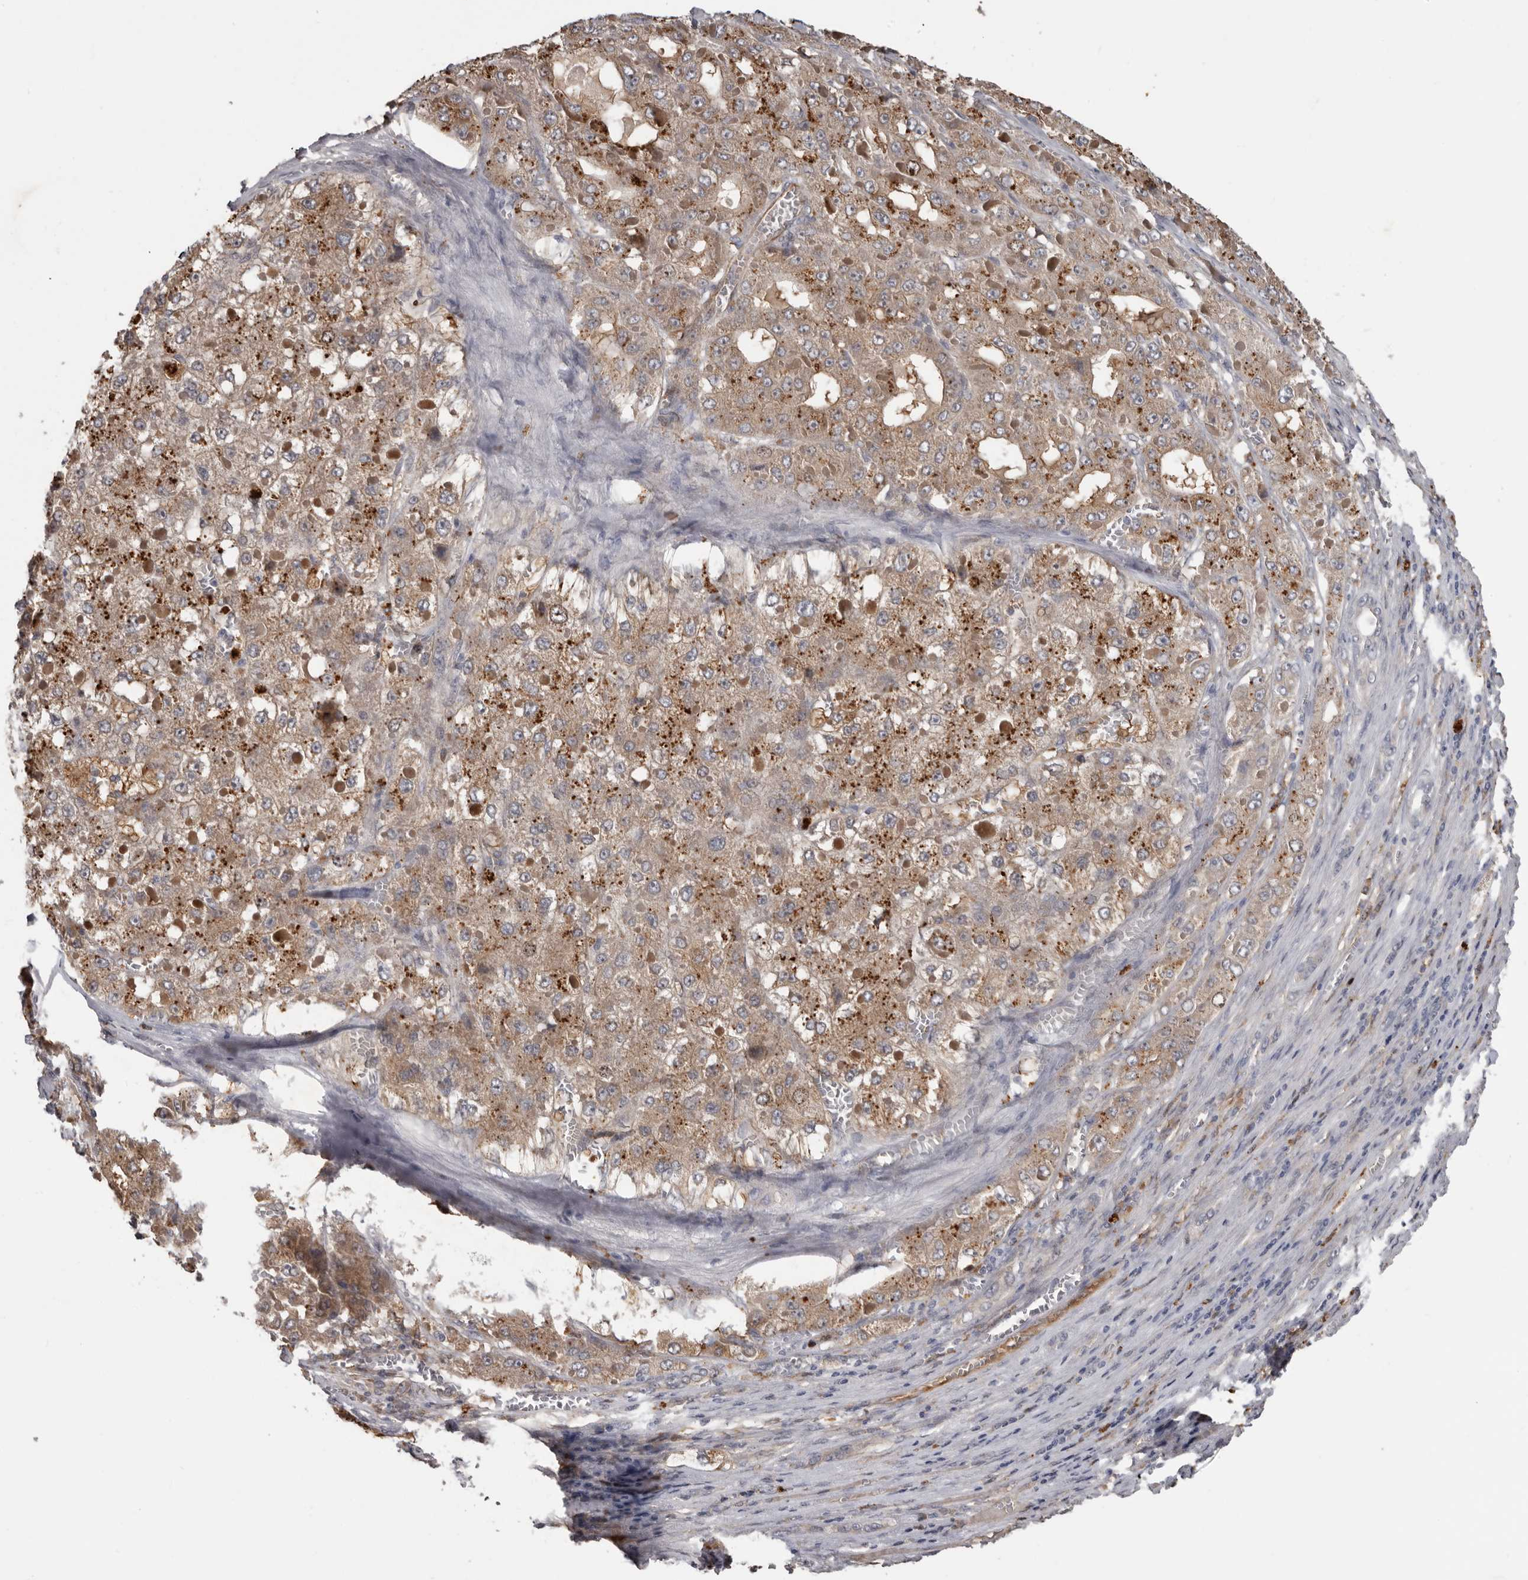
{"staining": {"intensity": "weak", "quantity": ">75%", "location": "cytoplasmic/membranous"}, "tissue": "liver cancer", "cell_type": "Tumor cells", "image_type": "cancer", "snomed": [{"axis": "morphology", "description": "Carcinoma, Hepatocellular, NOS"}, {"axis": "topography", "description": "Liver"}], "caption": "Hepatocellular carcinoma (liver) stained for a protein (brown) exhibits weak cytoplasmic/membranous positive positivity in about >75% of tumor cells.", "gene": "CDCA8", "patient": {"sex": "female", "age": 73}}